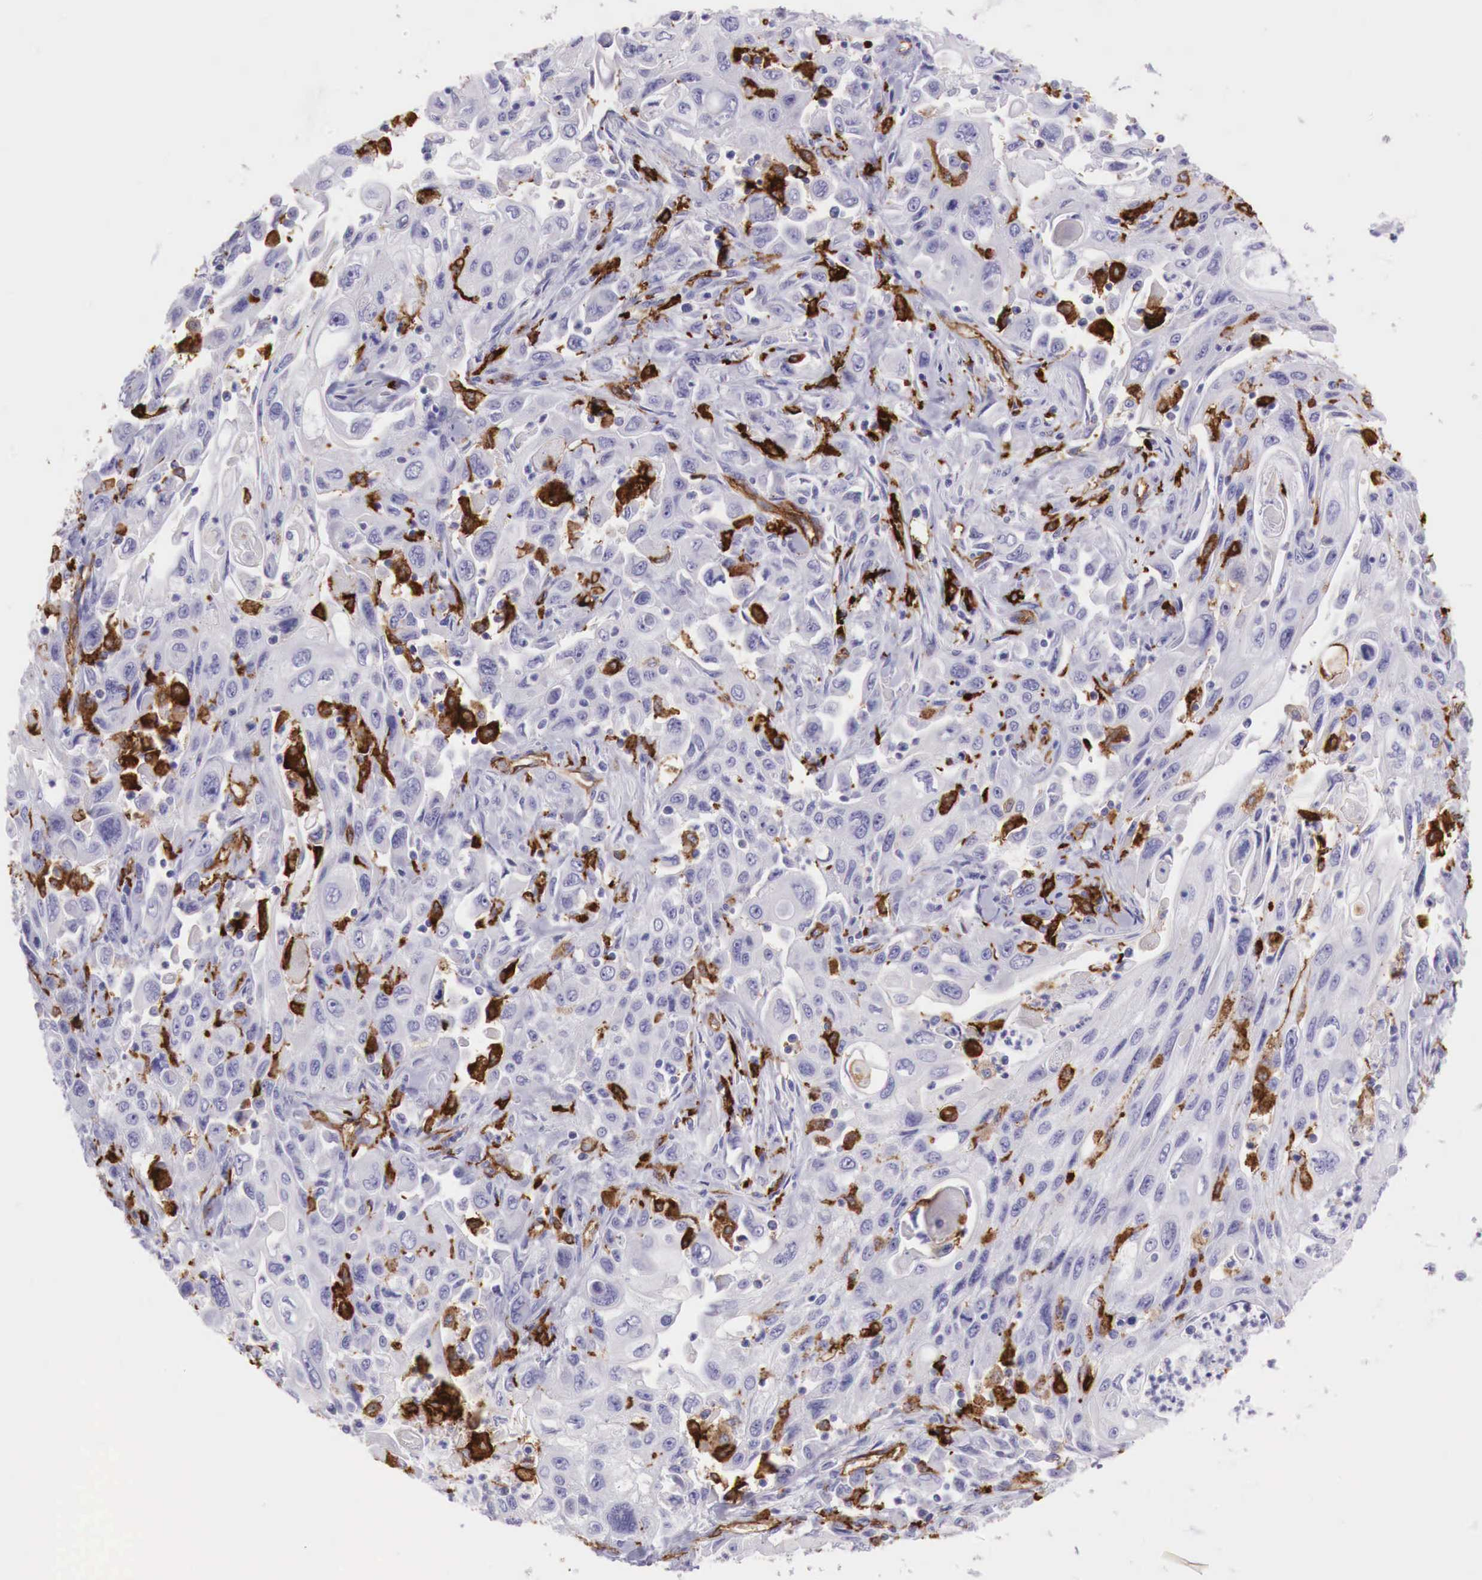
{"staining": {"intensity": "negative", "quantity": "none", "location": "none"}, "tissue": "pancreatic cancer", "cell_type": "Tumor cells", "image_type": "cancer", "snomed": [{"axis": "morphology", "description": "Adenocarcinoma, NOS"}, {"axis": "topography", "description": "Pancreas"}], "caption": "This photomicrograph is of pancreatic cancer stained with immunohistochemistry (IHC) to label a protein in brown with the nuclei are counter-stained blue. There is no staining in tumor cells.", "gene": "MSR1", "patient": {"sex": "male", "age": 70}}